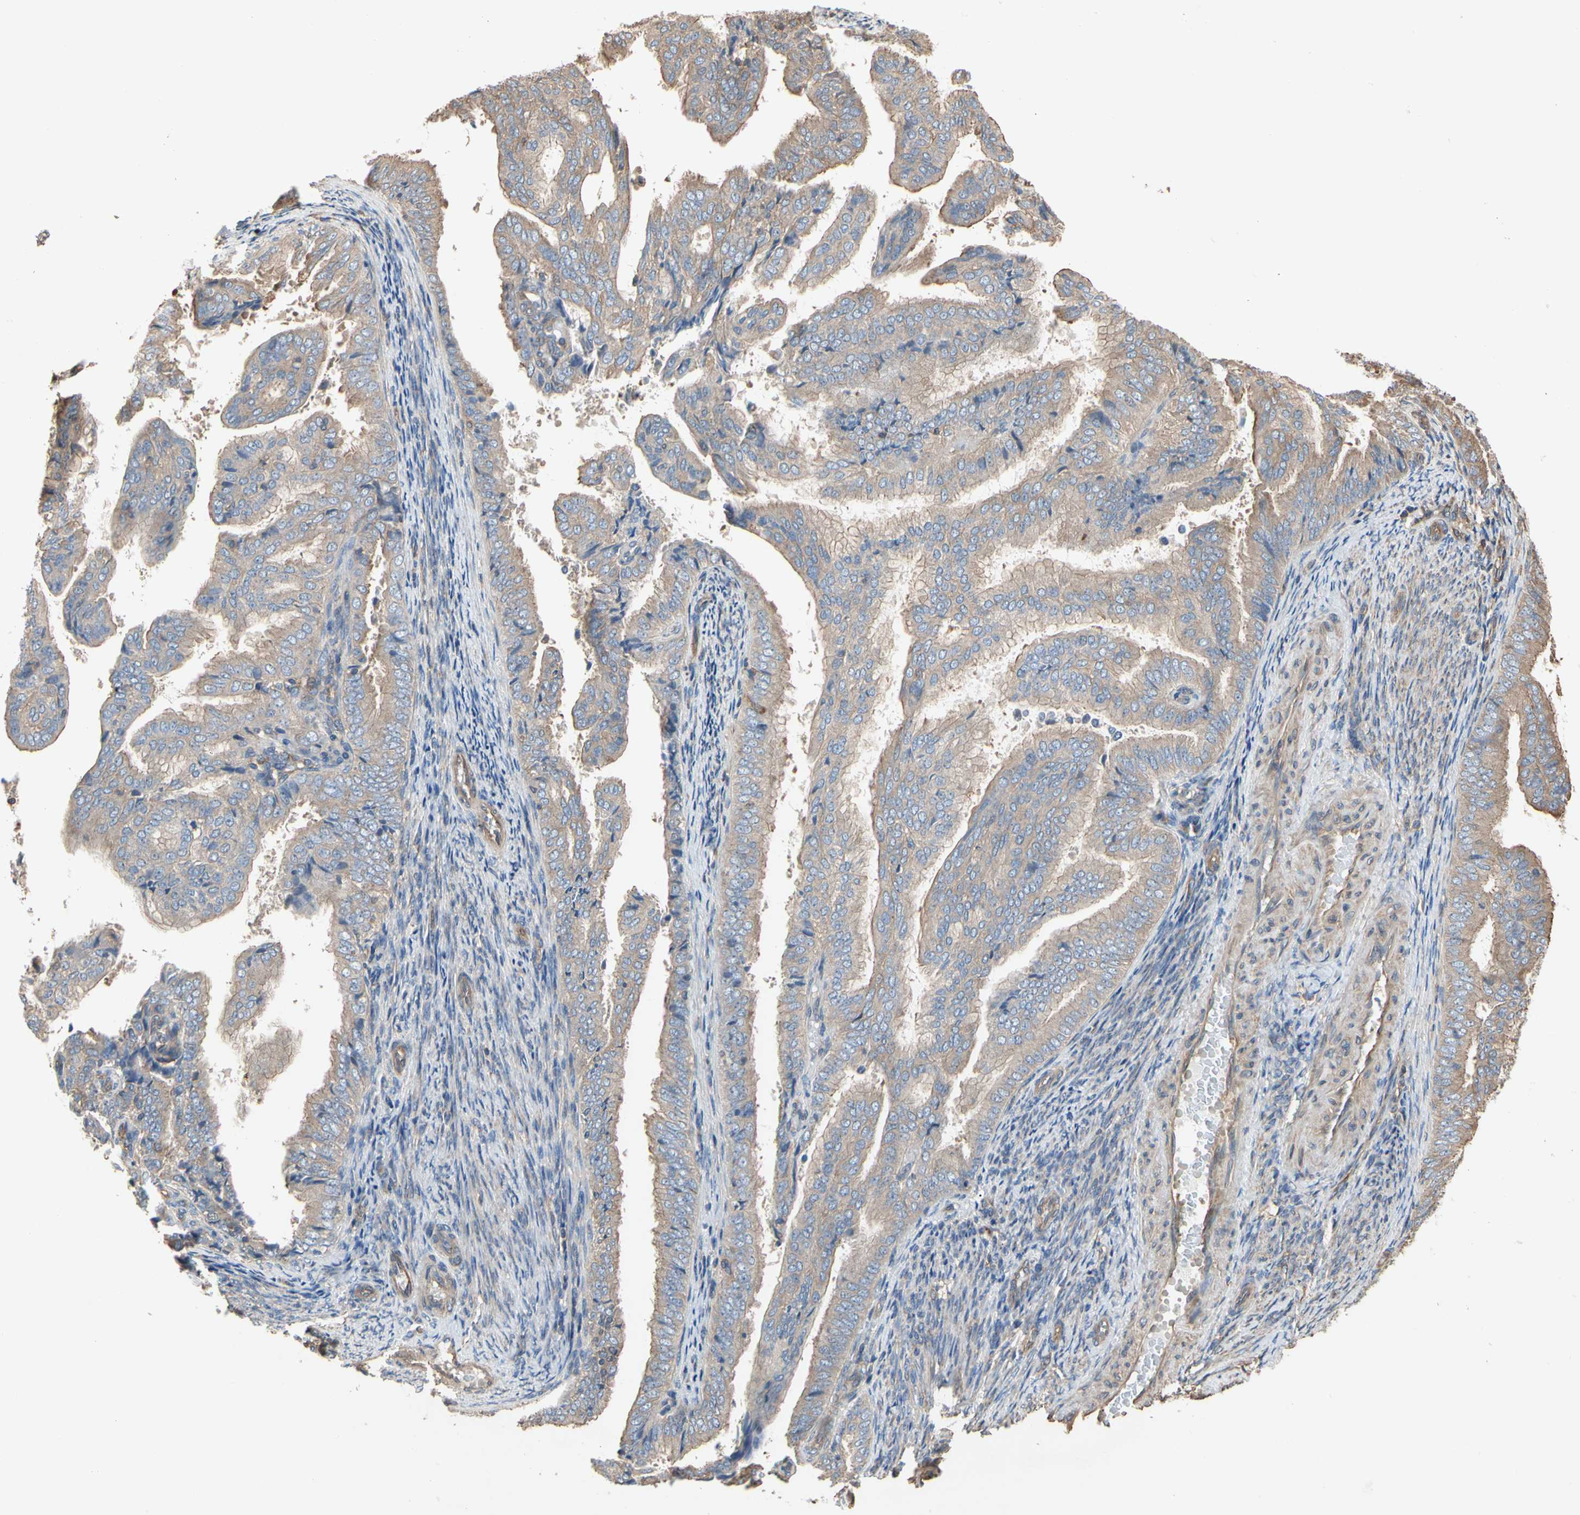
{"staining": {"intensity": "moderate", "quantity": ">75%", "location": "cytoplasmic/membranous"}, "tissue": "endometrial cancer", "cell_type": "Tumor cells", "image_type": "cancer", "snomed": [{"axis": "morphology", "description": "Adenocarcinoma, NOS"}, {"axis": "topography", "description": "Endometrium"}], "caption": "A photomicrograph of endometrial cancer (adenocarcinoma) stained for a protein demonstrates moderate cytoplasmic/membranous brown staining in tumor cells.", "gene": "PDZK1", "patient": {"sex": "female", "age": 58}}